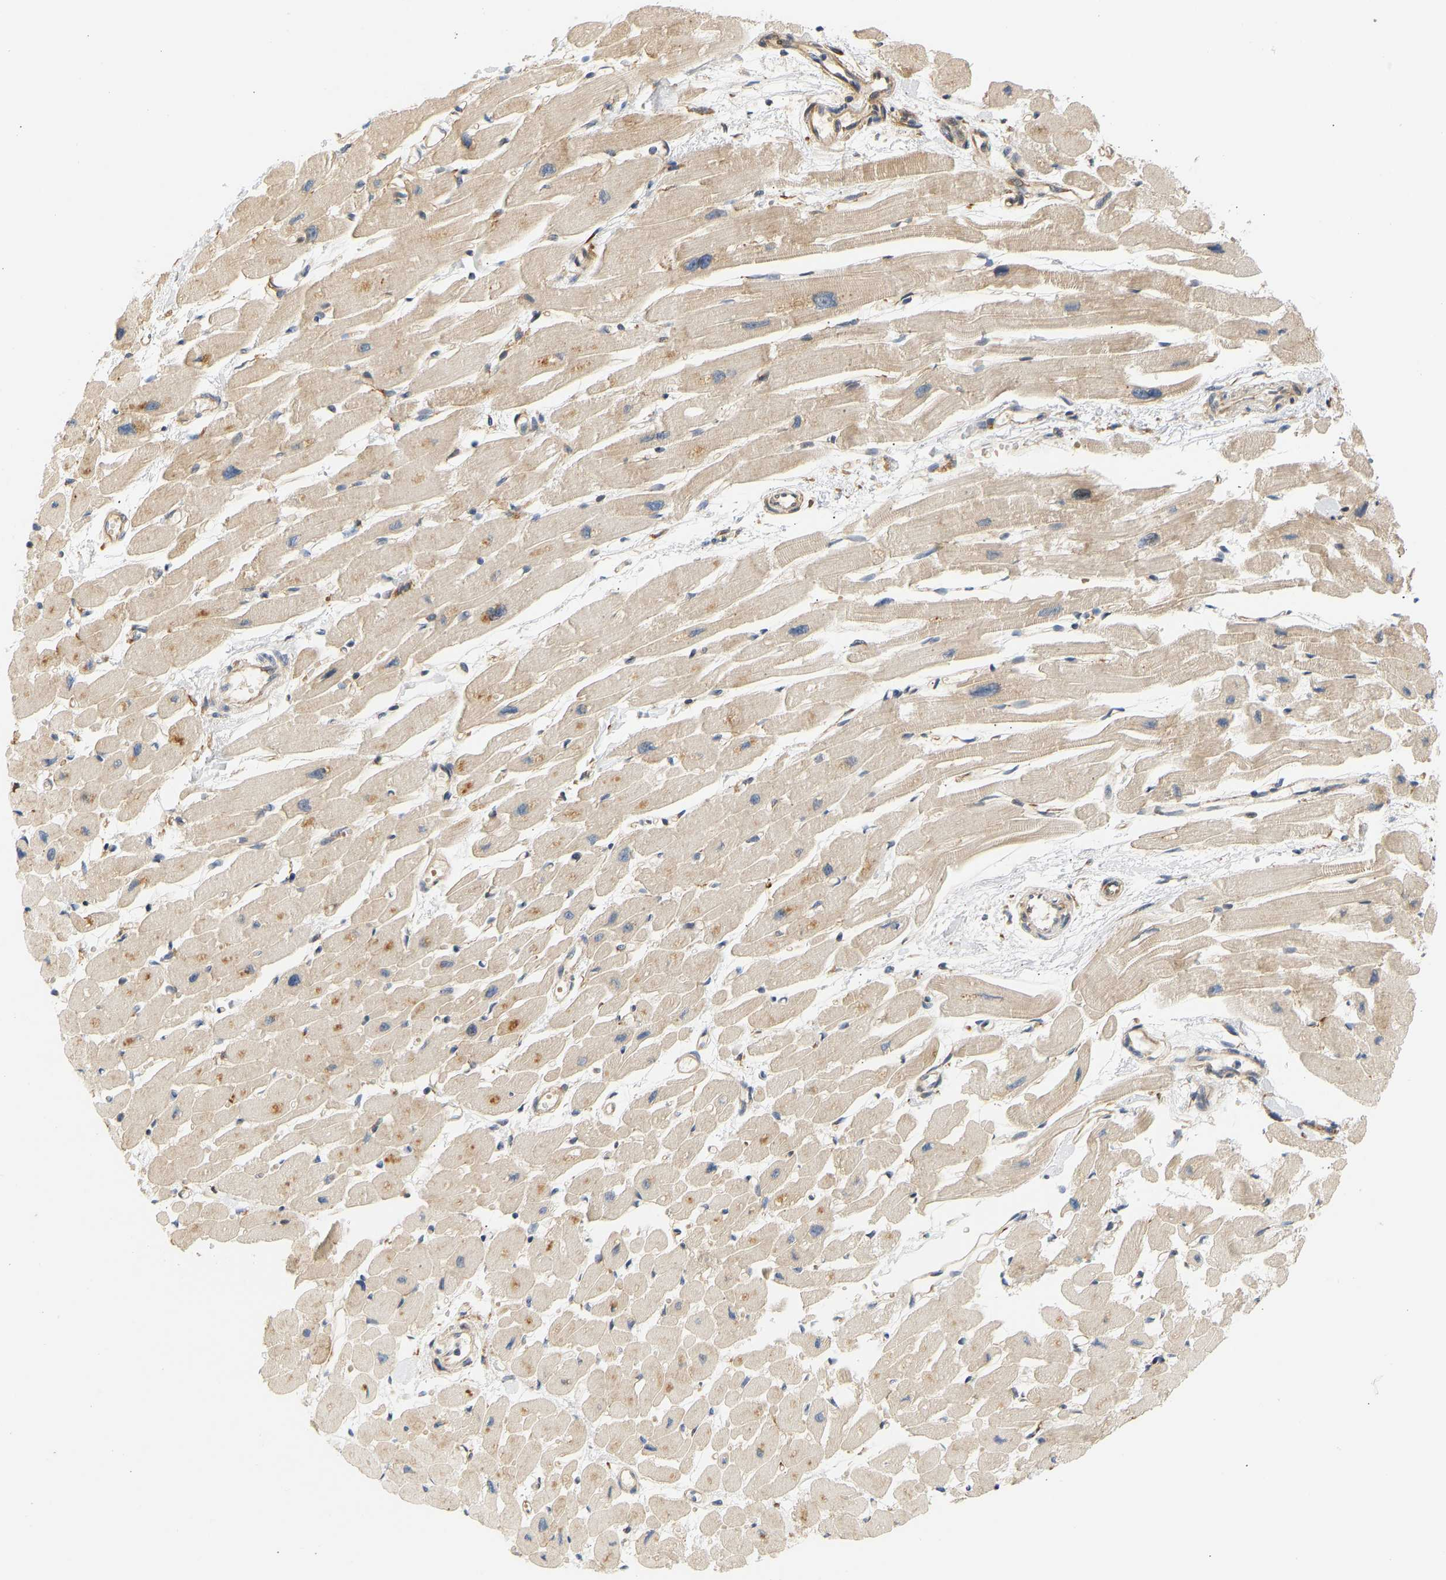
{"staining": {"intensity": "weak", "quantity": ">75%", "location": "cytoplasmic/membranous"}, "tissue": "heart muscle", "cell_type": "Cardiomyocytes", "image_type": "normal", "snomed": [{"axis": "morphology", "description": "Normal tissue, NOS"}, {"axis": "topography", "description": "Heart"}], "caption": "This image reveals IHC staining of unremarkable human heart muscle, with low weak cytoplasmic/membranous positivity in approximately >75% of cardiomyocytes.", "gene": "RPS14", "patient": {"sex": "female", "age": 54}}